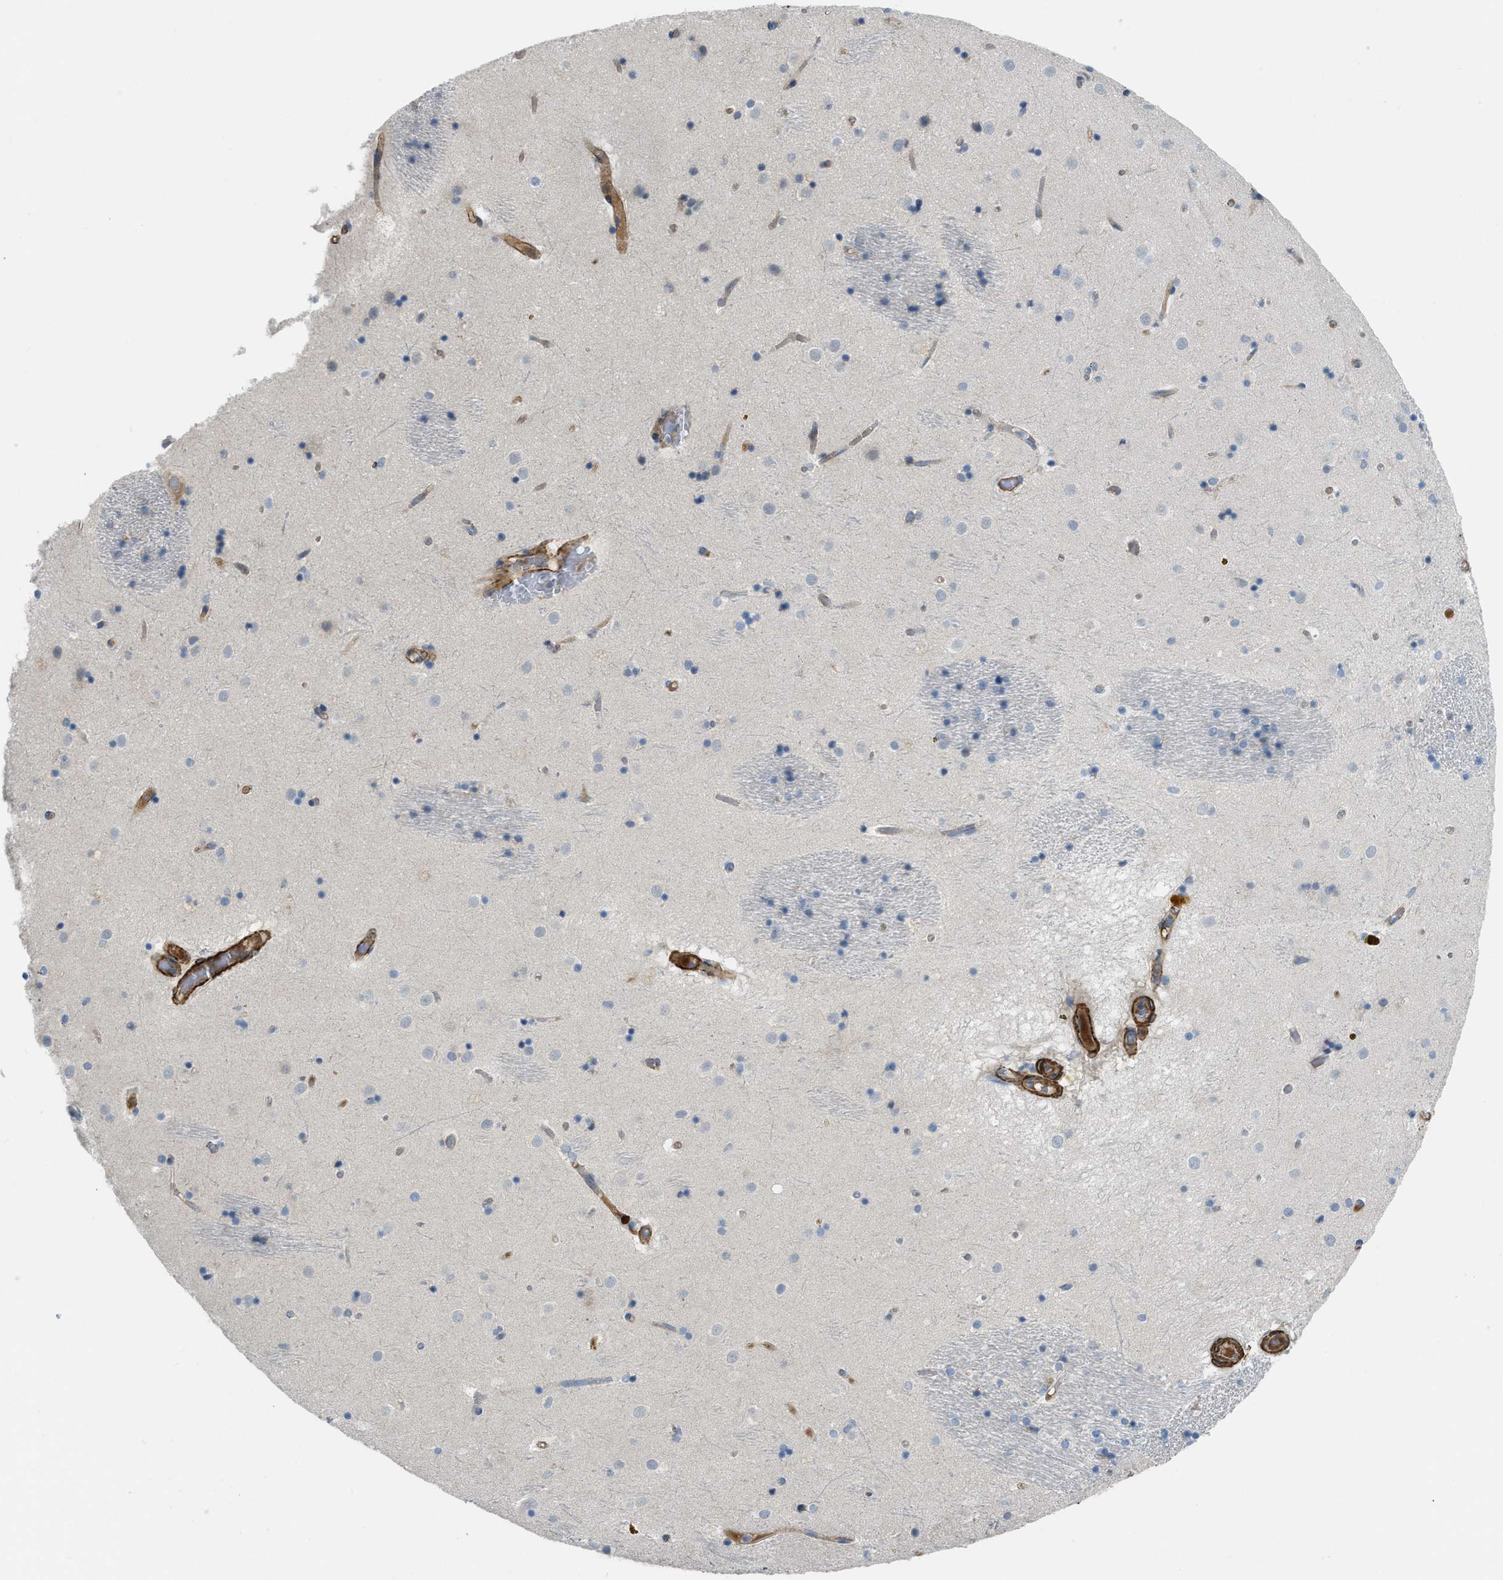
{"staining": {"intensity": "negative", "quantity": "none", "location": "none"}, "tissue": "caudate", "cell_type": "Glial cells", "image_type": "normal", "snomed": [{"axis": "morphology", "description": "Normal tissue, NOS"}, {"axis": "topography", "description": "Lateral ventricle wall"}], "caption": "DAB (3,3'-diaminobenzidine) immunohistochemical staining of normal caudate reveals no significant positivity in glial cells. (DAB immunohistochemistry with hematoxylin counter stain).", "gene": "BMPR1A", "patient": {"sex": "male", "age": 70}}